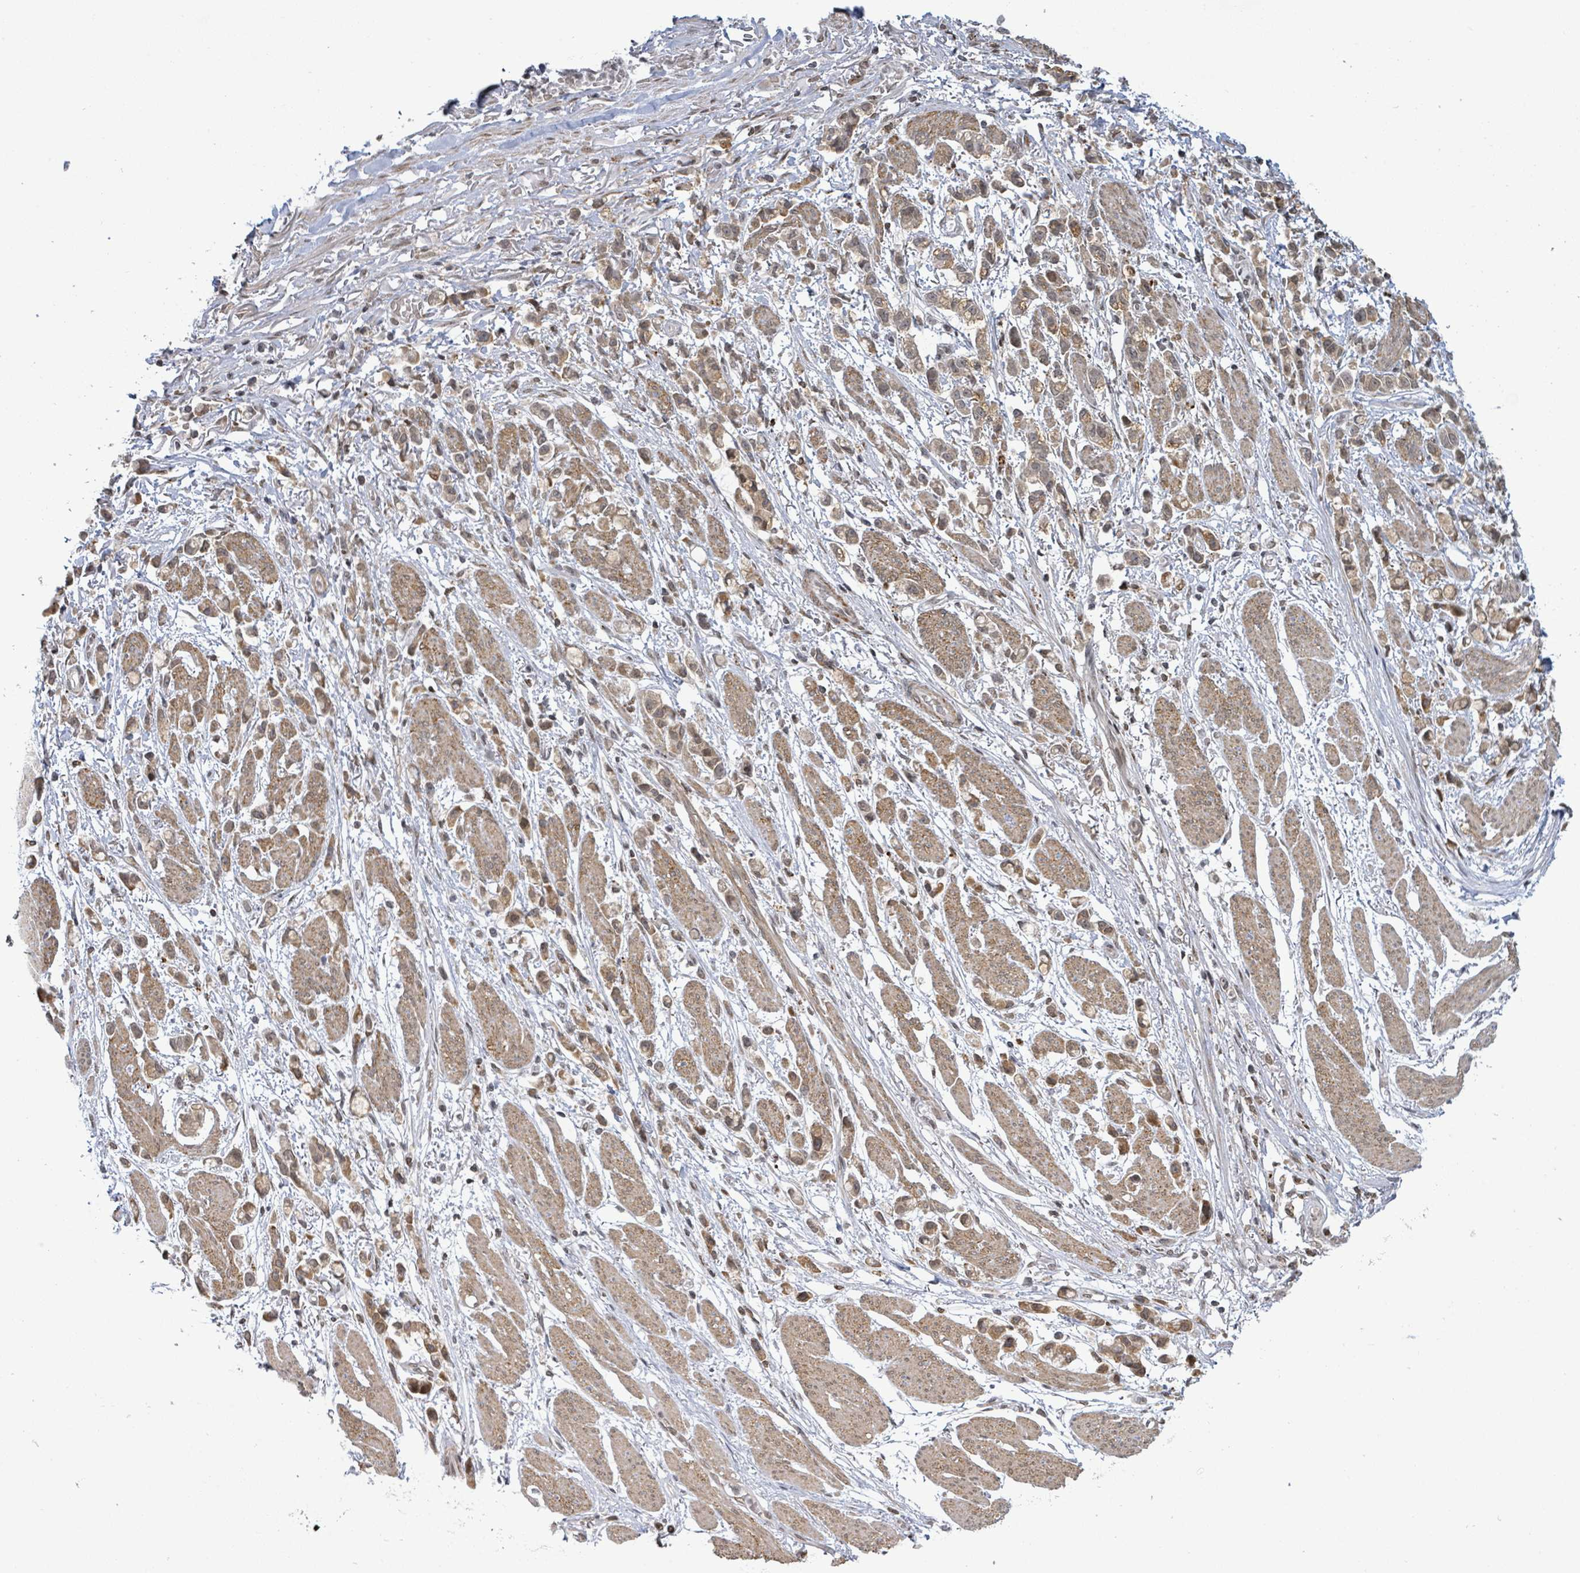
{"staining": {"intensity": "moderate", "quantity": "<25%", "location": "cytoplasmic/membranous,nuclear"}, "tissue": "stomach cancer", "cell_type": "Tumor cells", "image_type": "cancer", "snomed": [{"axis": "morphology", "description": "Adenocarcinoma, NOS"}, {"axis": "topography", "description": "Stomach"}], "caption": "Human stomach cancer (adenocarcinoma) stained for a protein (brown) demonstrates moderate cytoplasmic/membranous and nuclear positive expression in about <25% of tumor cells.", "gene": "SBF2", "patient": {"sex": "female", "age": 81}}